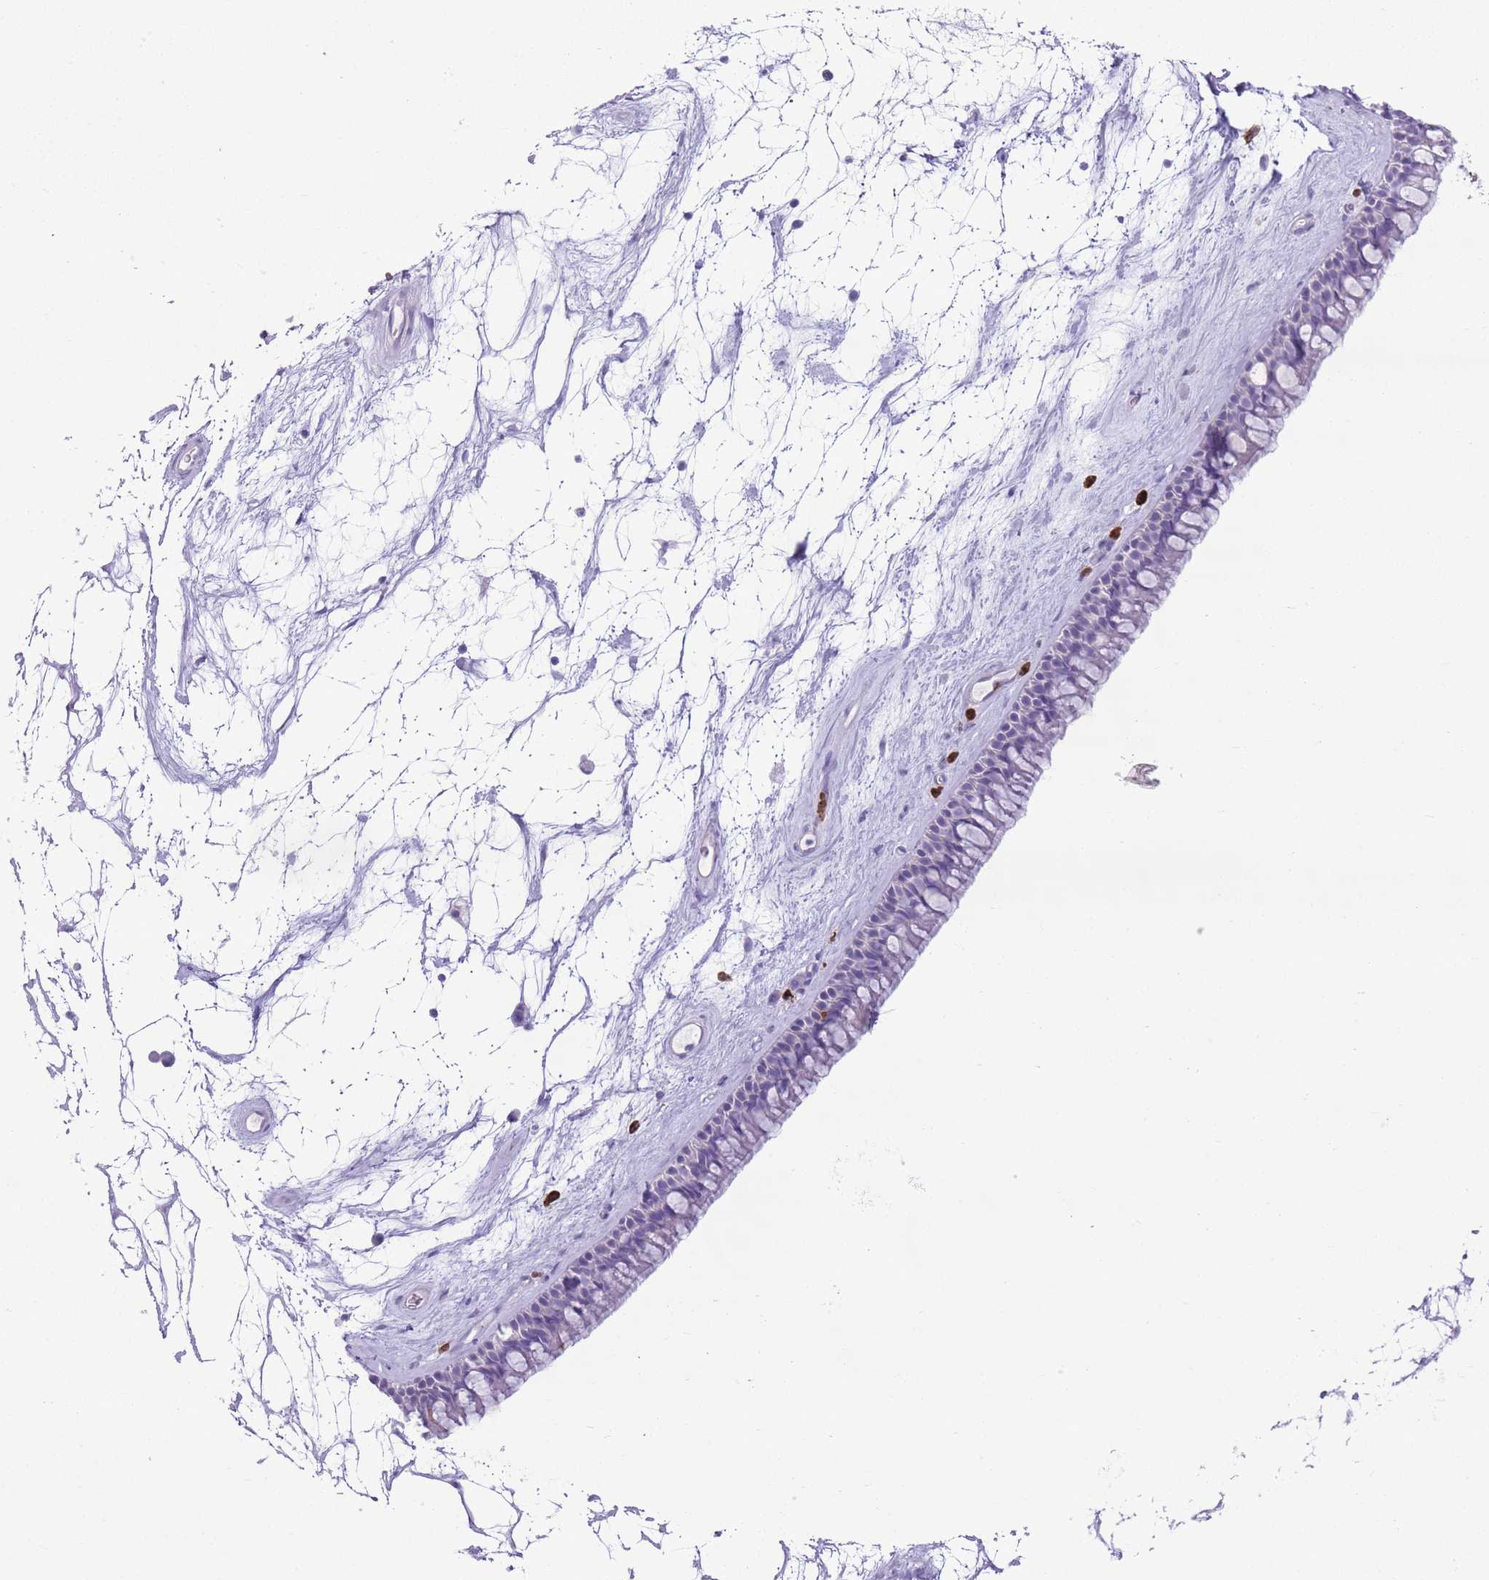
{"staining": {"intensity": "negative", "quantity": "none", "location": "none"}, "tissue": "nasopharynx", "cell_type": "Respiratory epithelial cells", "image_type": "normal", "snomed": [{"axis": "morphology", "description": "Normal tissue, NOS"}, {"axis": "topography", "description": "Nasopharynx"}], "caption": "High magnification brightfield microscopy of unremarkable nasopharynx stained with DAB (brown) and counterstained with hematoxylin (blue): respiratory epithelial cells show no significant expression. The staining was performed using DAB (3,3'-diaminobenzidine) to visualize the protein expression in brown, while the nuclei were stained in blue with hematoxylin (Magnification: 20x).", "gene": "CD177", "patient": {"sex": "male", "age": 64}}